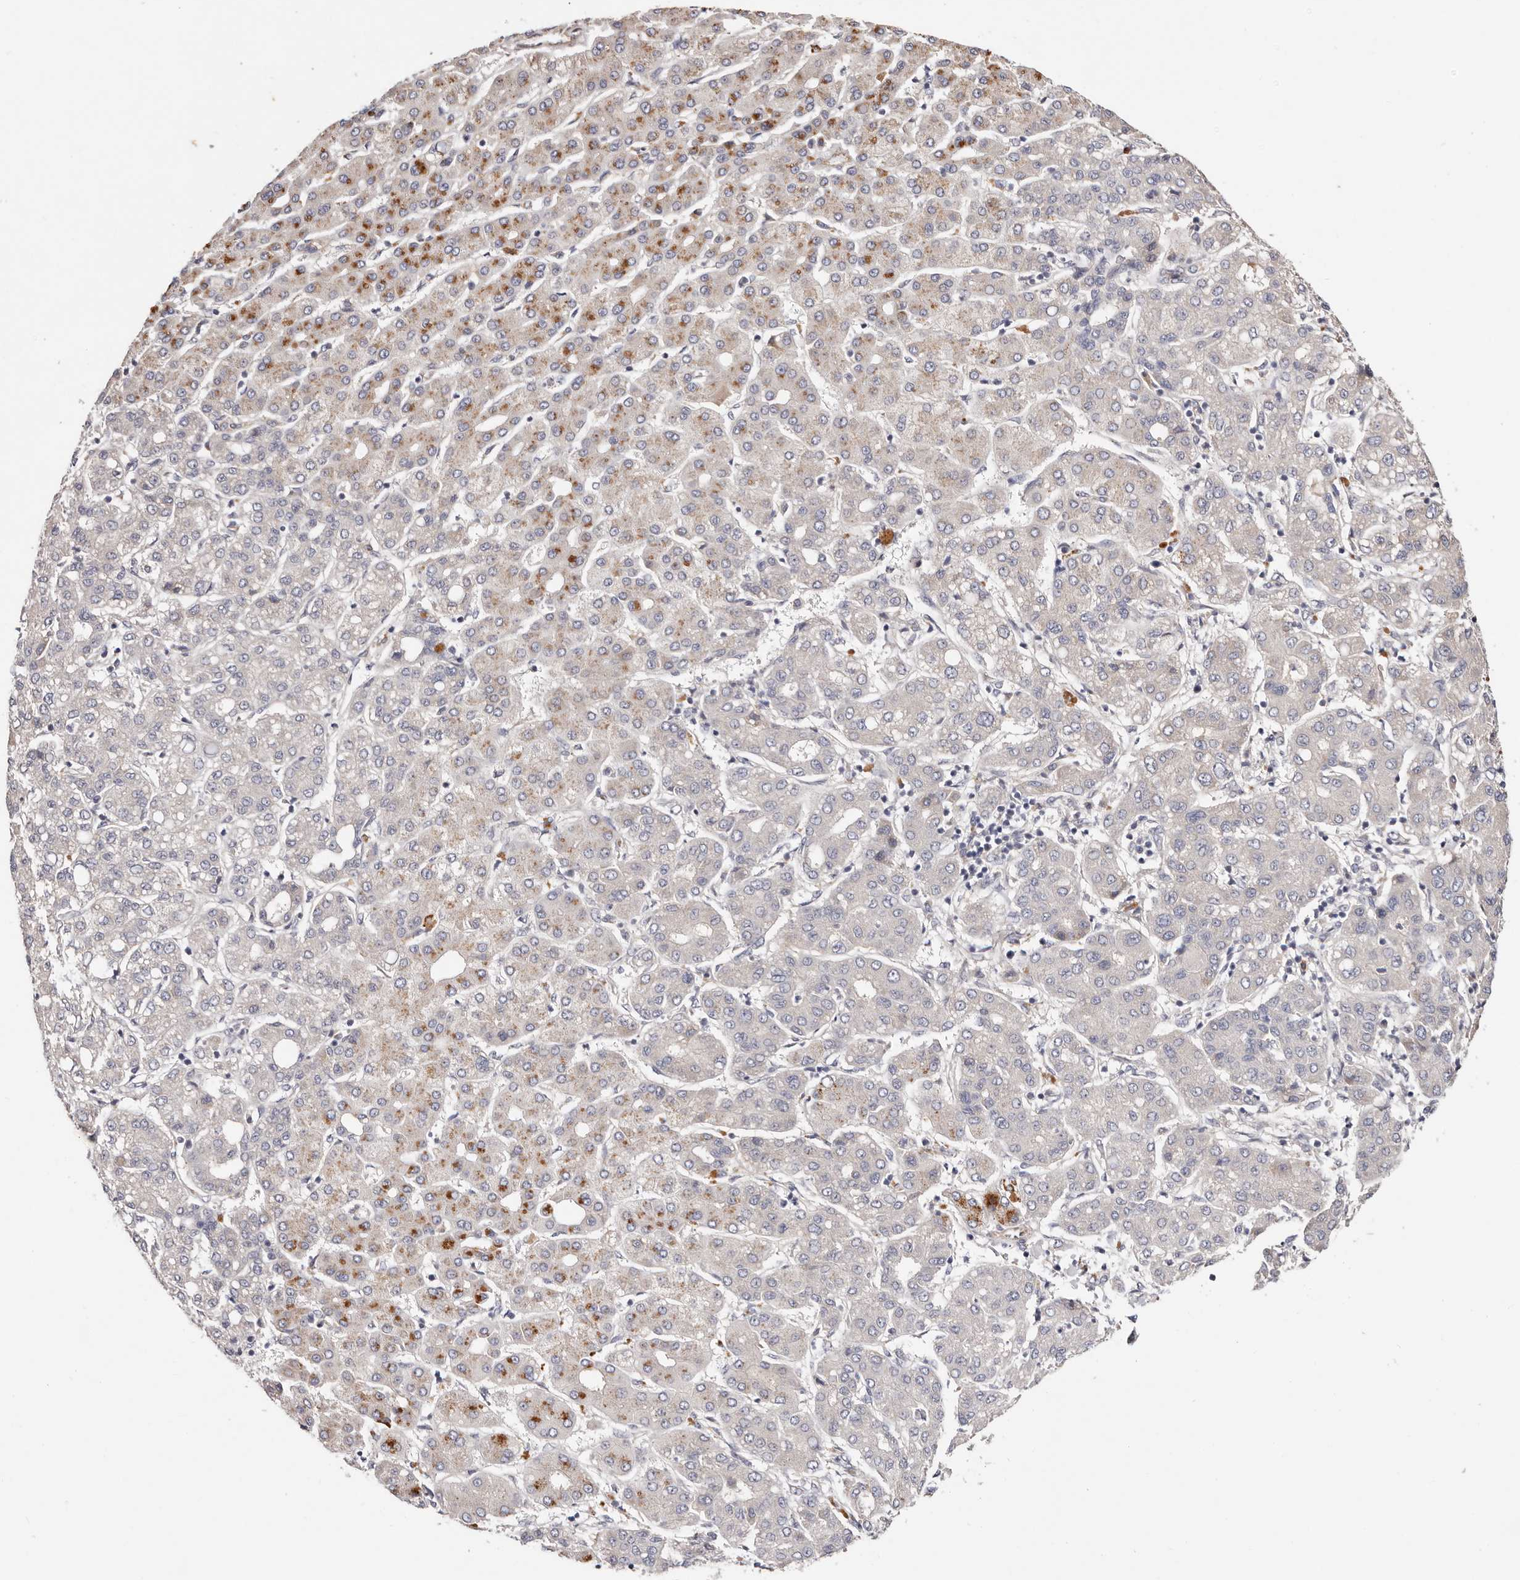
{"staining": {"intensity": "moderate", "quantity": "25%-75%", "location": "cytoplasmic/membranous"}, "tissue": "liver cancer", "cell_type": "Tumor cells", "image_type": "cancer", "snomed": [{"axis": "morphology", "description": "Carcinoma, Hepatocellular, NOS"}, {"axis": "topography", "description": "Liver"}], "caption": "Liver cancer (hepatocellular carcinoma) stained with DAB immunohistochemistry (IHC) exhibits medium levels of moderate cytoplasmic/membranous positivity in about 25%-75% of tumor cells. (Brightfield microscopy of DAB IHC at high magnification).", "gene": "MACF1", "patient": {"sex": "male", "age": 65}}